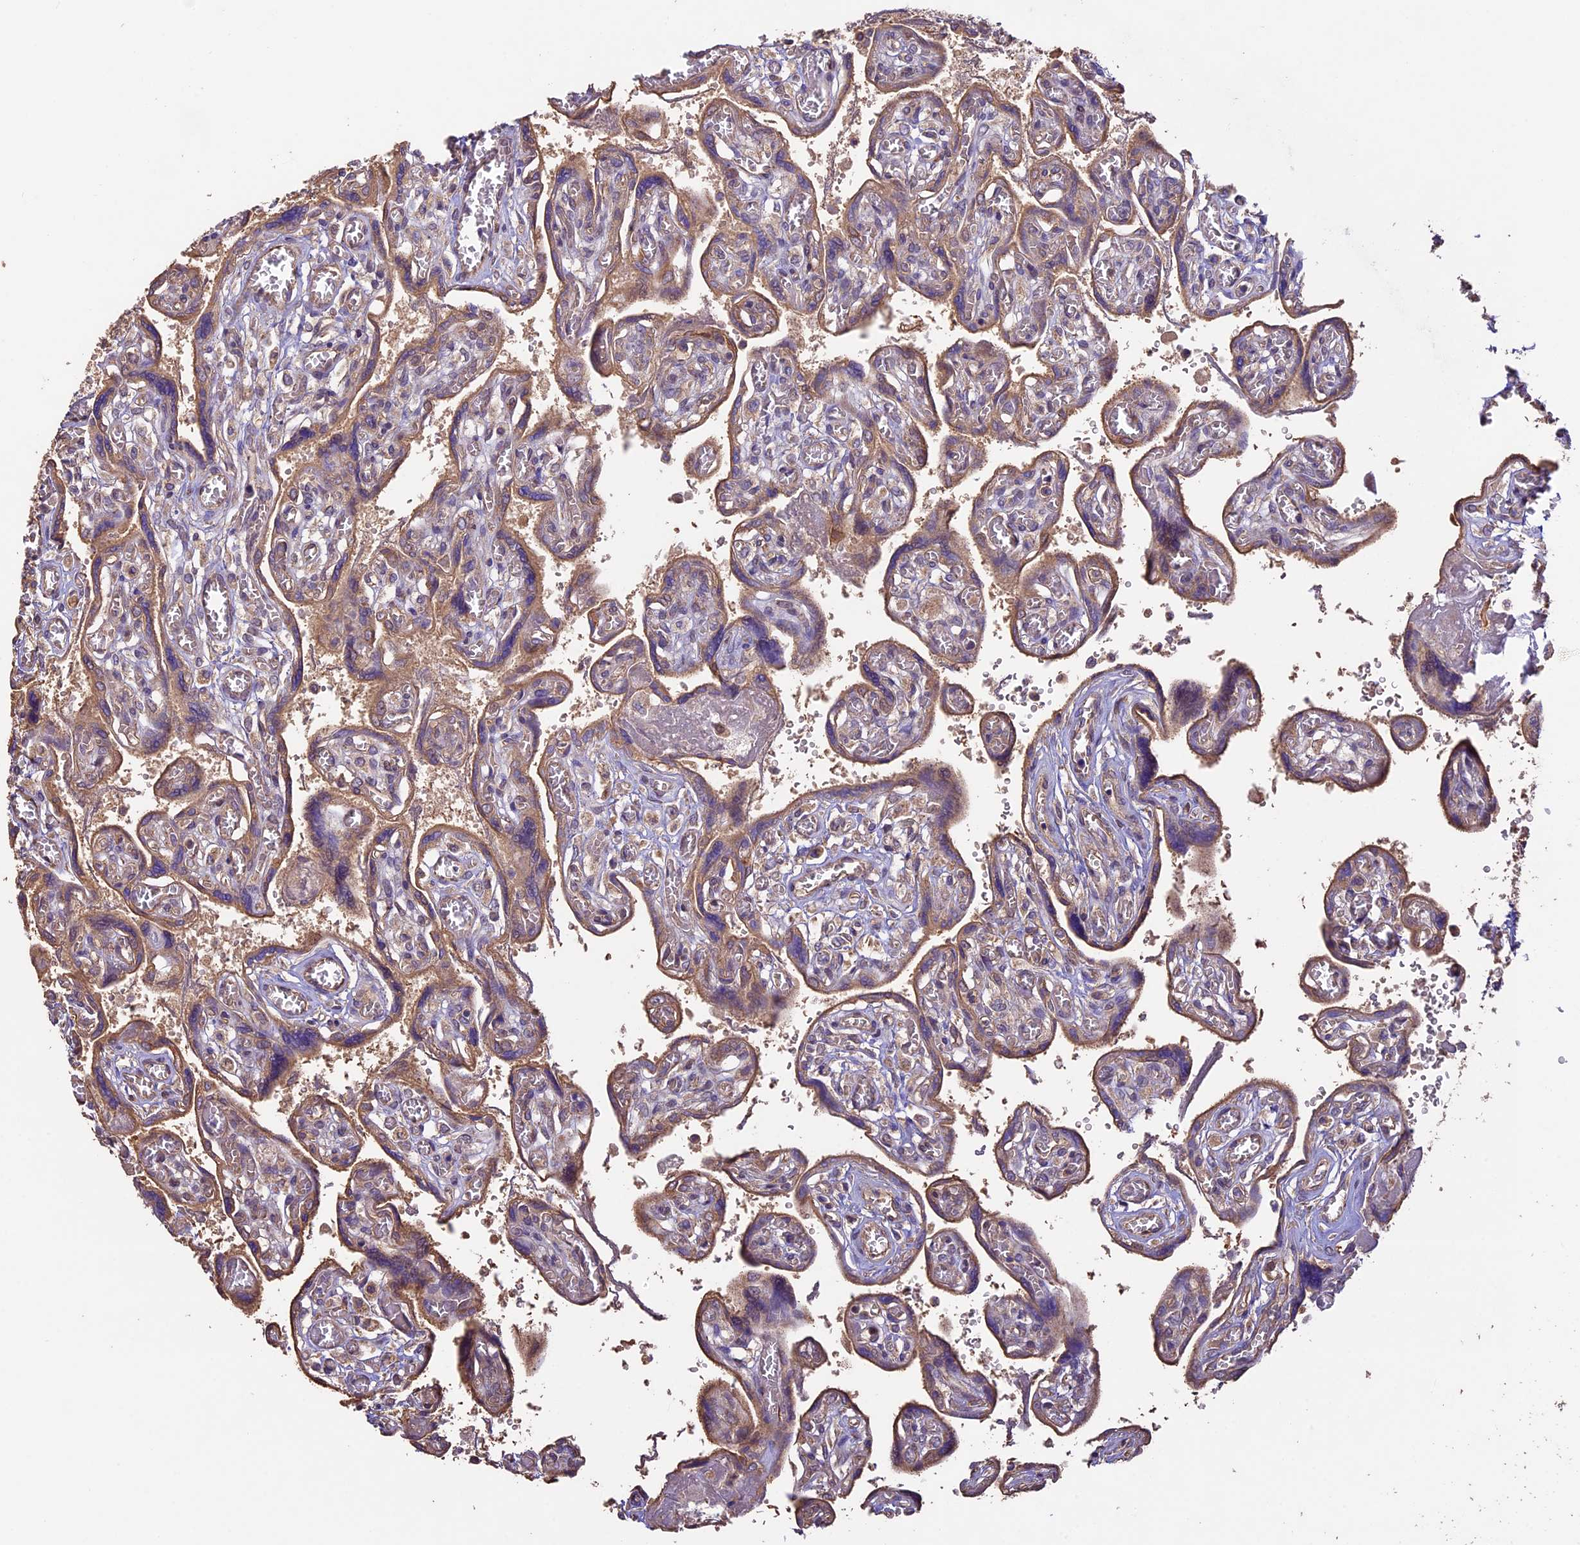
{"staining": {"intensity": "strong", "quantity": ">75%", "location": "cytoplasmic/membranous"}, "tissue": "placenta", "cell_type": "Trophoblastic cells", "image_type": "normal", "snomed": [{"axis": "morphology", "description": "Normal tissue, NOS"}, {"axis": "topography", "description": "Placenta"}], "caption": "Immunohistochemistry (IHC) photomicrograph of normal placenta: human placenta stained using immunohistochemistry (IHC) reveals high levels of strong protein expression localized specifically in the cytoplasmic/membranous of trophoblastic cells, appearing as a cytoplasmic/membranous brown color.", "gene": "BCAS4", "patient": {"sex": "female", "age": 39}}